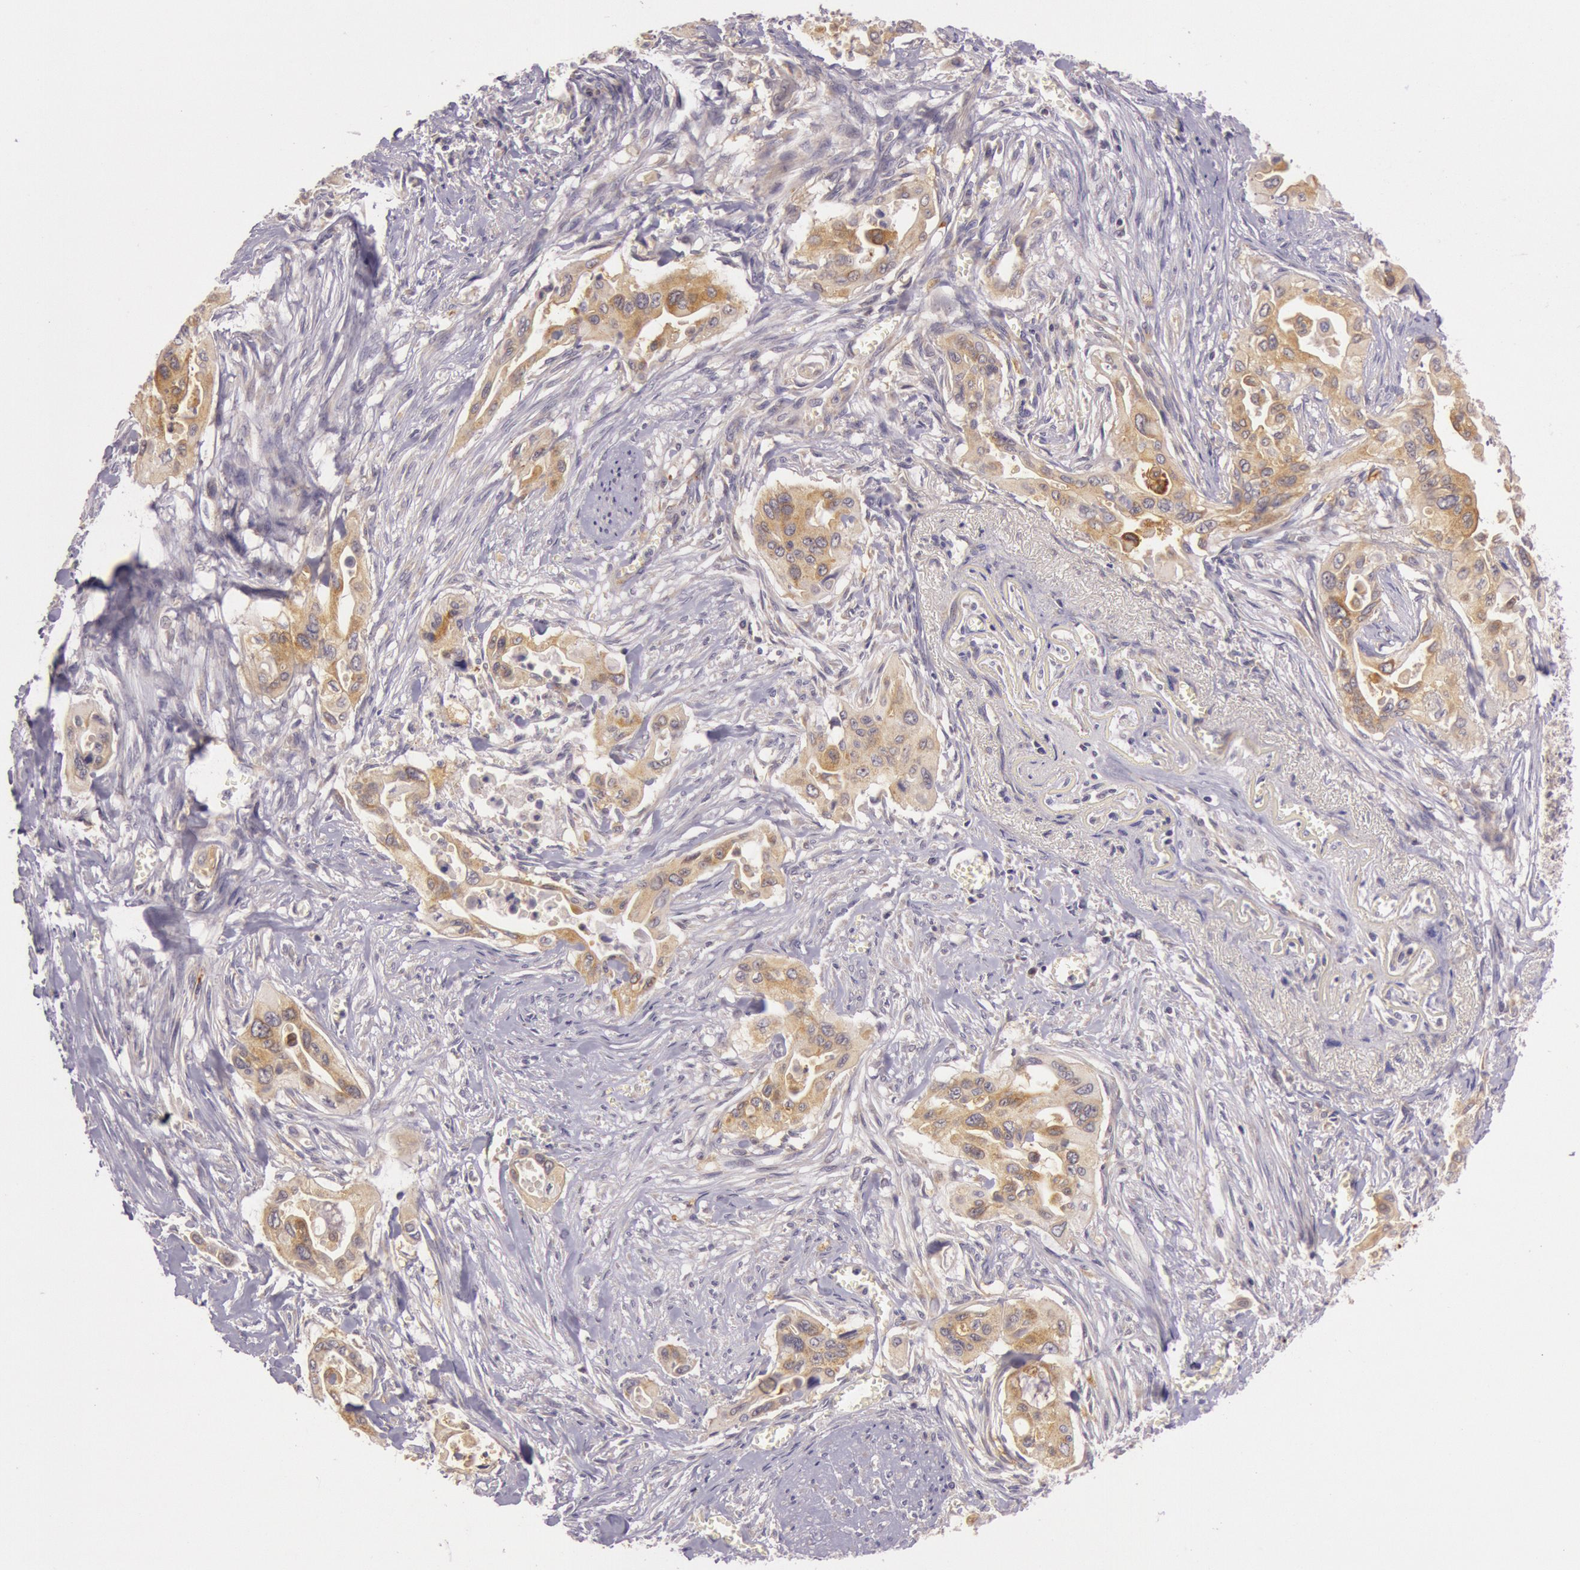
{"staining": {"intensity": "moderate", "quantity": ">75%", "location": "cytoplasmic/membranous"}, "tissue": "pancreatic cancer", "cell_type": "Tumor cells", "image_type": "cancer", "snomed": [{"axis": "morphology", "description": "Adenocarcinoma, NOS"}, {"axis": "topography", "description": "Pancreas"}], "caption": "This image shows immunohistochemistry (IHC) staining of human adenocarcinoma (pancreatic), with medium moderate cytoplasmic/membranous expression in approximately >75% of tumor cells.", "gene": "CDK16", "patient": {"sex": "male", "age": 77}}